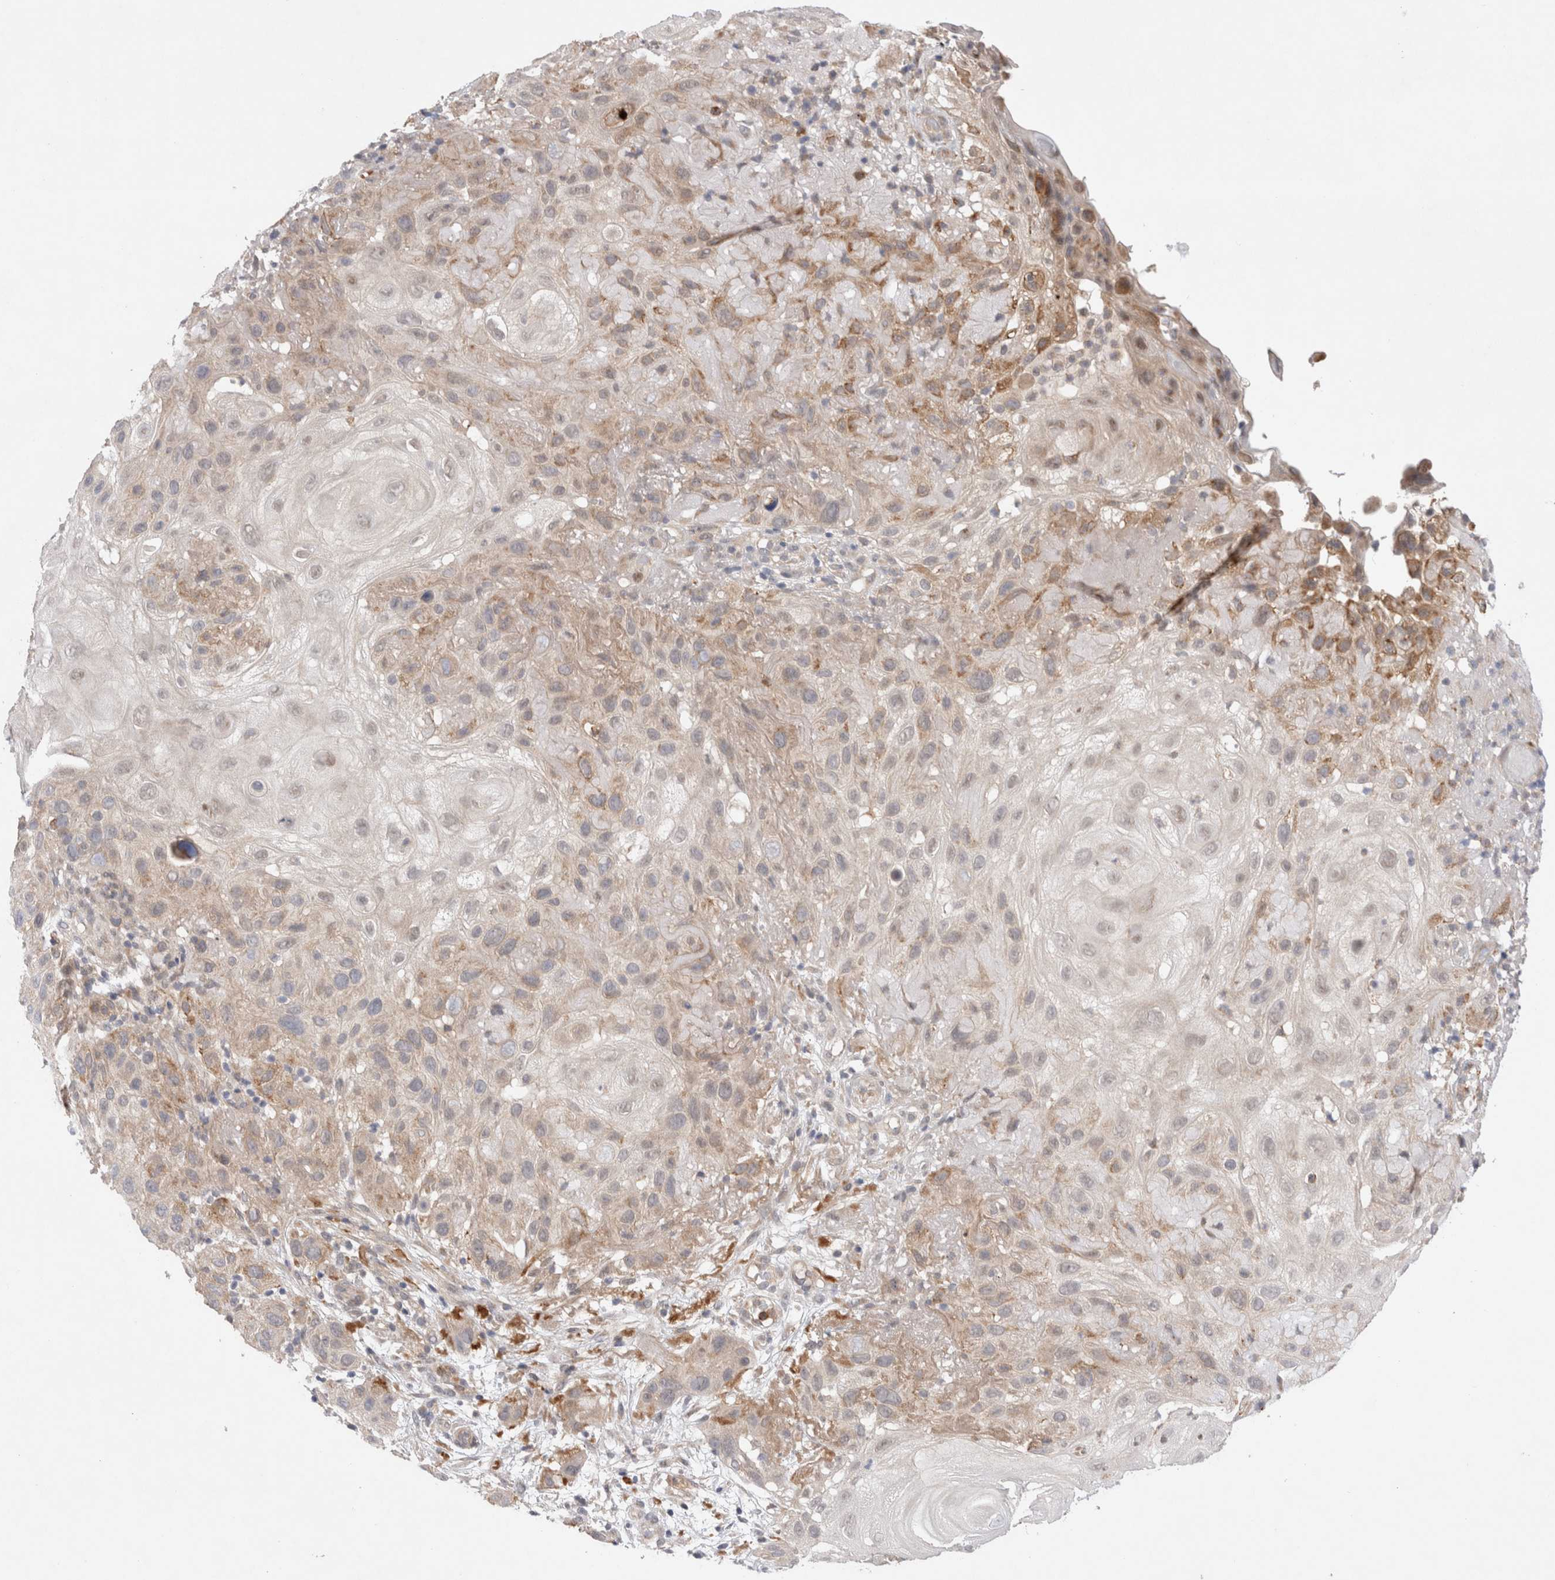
{"staining": {"intensity": "weak", "quantity": "<25%", "location": "cytoplasmic/membranous"}, "tissue": "skin cancer", "cell_type": "Tumor cells", "image_type": "cancer", "snomed": [{"axis": "morphology", "description": "Squamous cell carcinoma, NOS"}, {"axis": "topography", "description": "Skin"}], "caption": "An image of human skin cancer is negative for staining in tumor cells.", "gene": "GSDMB", "patient": {"sex": "female", "age": 96}}